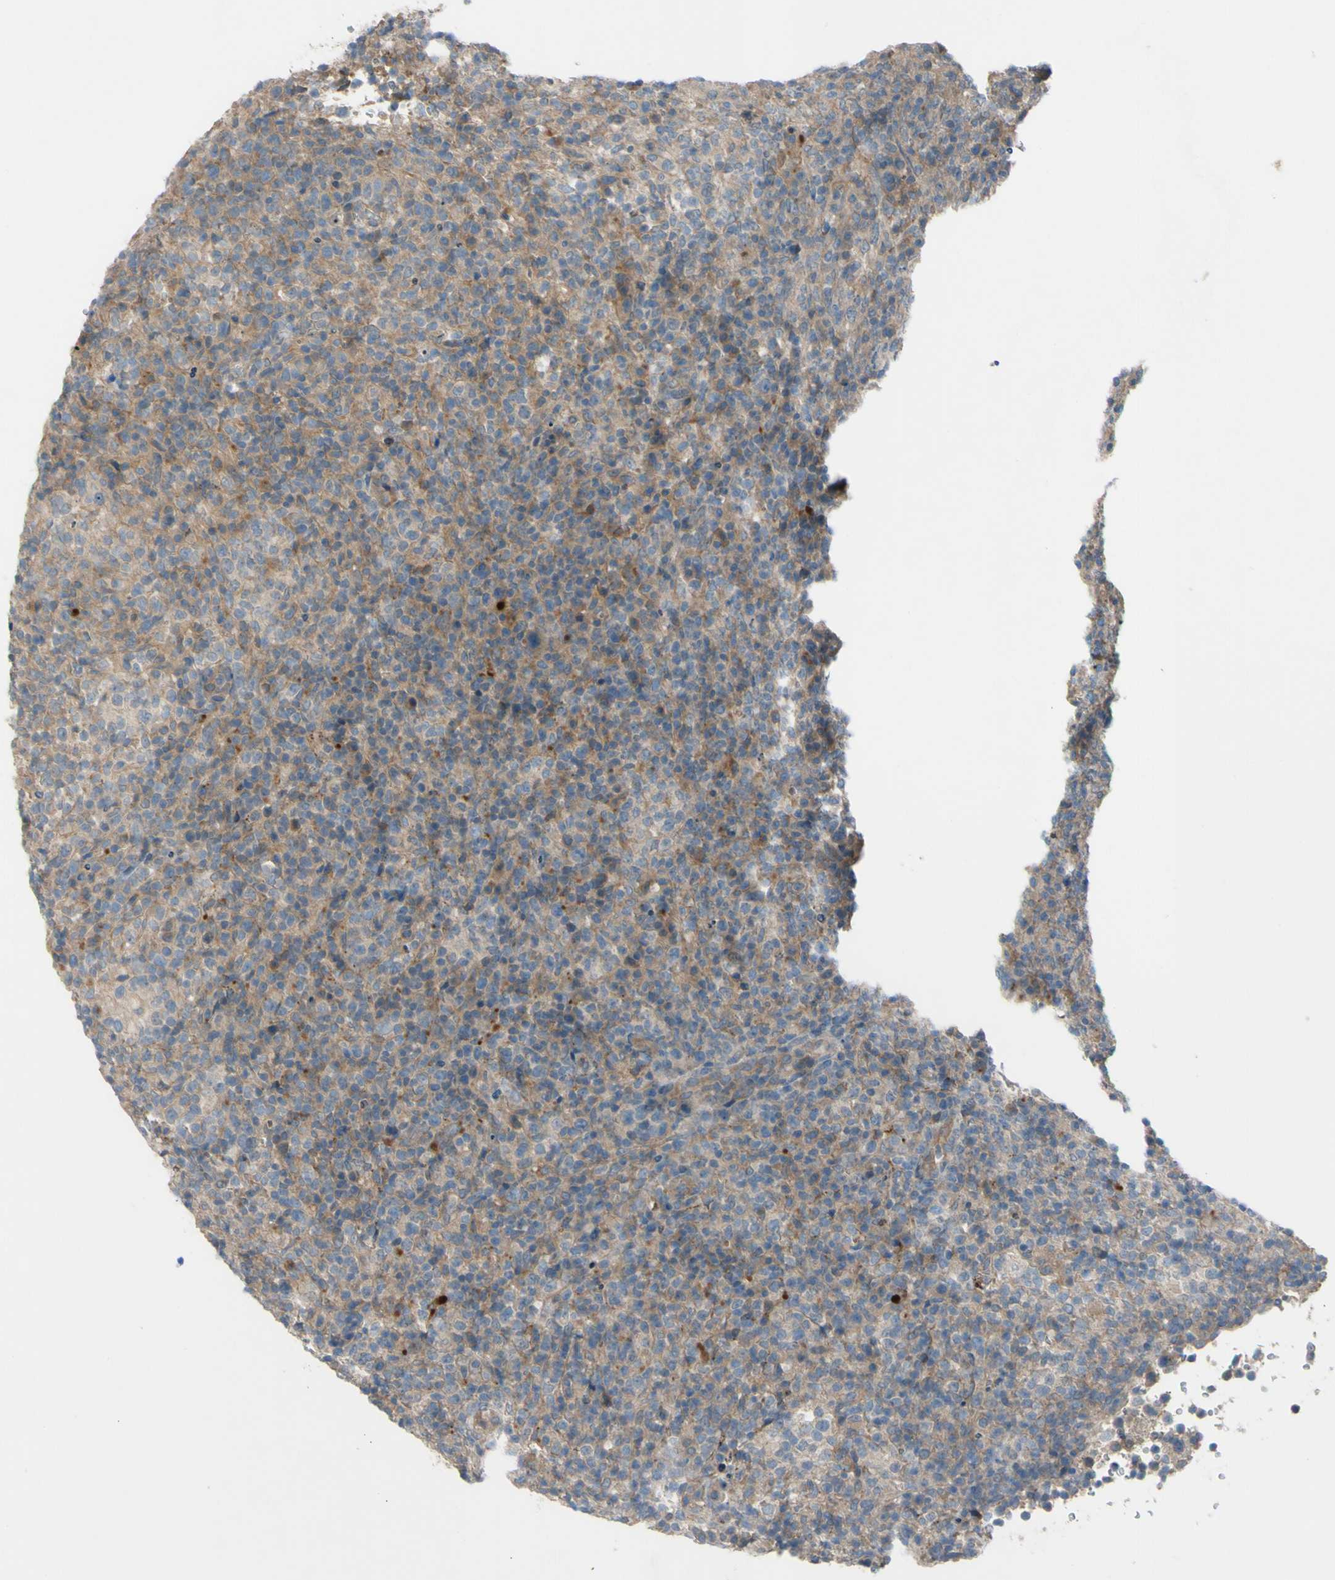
{"staining": {"intensity": "moderate", "quantity": ">75%", "location": "cytoplasmic/membranous"}, "tissue": "lymphoma", "cell_type": "Tumor cells", "image_type": "cancer", "snomed": [{"axis": "morphology", "description": "Malignant lymphoma, non-Hodgkin's type, High grade"}, {"axis": "topography", "description": "Lymph node"}], "caption": "Protein staining of high-grade malignant lymphoma, non-Hodgkin's type tissue displays moderate cytoplasmic/membranous staining in approximately >75% of tumor cells. (IHC, brightfield microscopy, high magnification).", "gene": "AFP", "patient": {"sex": "female", "age": 76}}